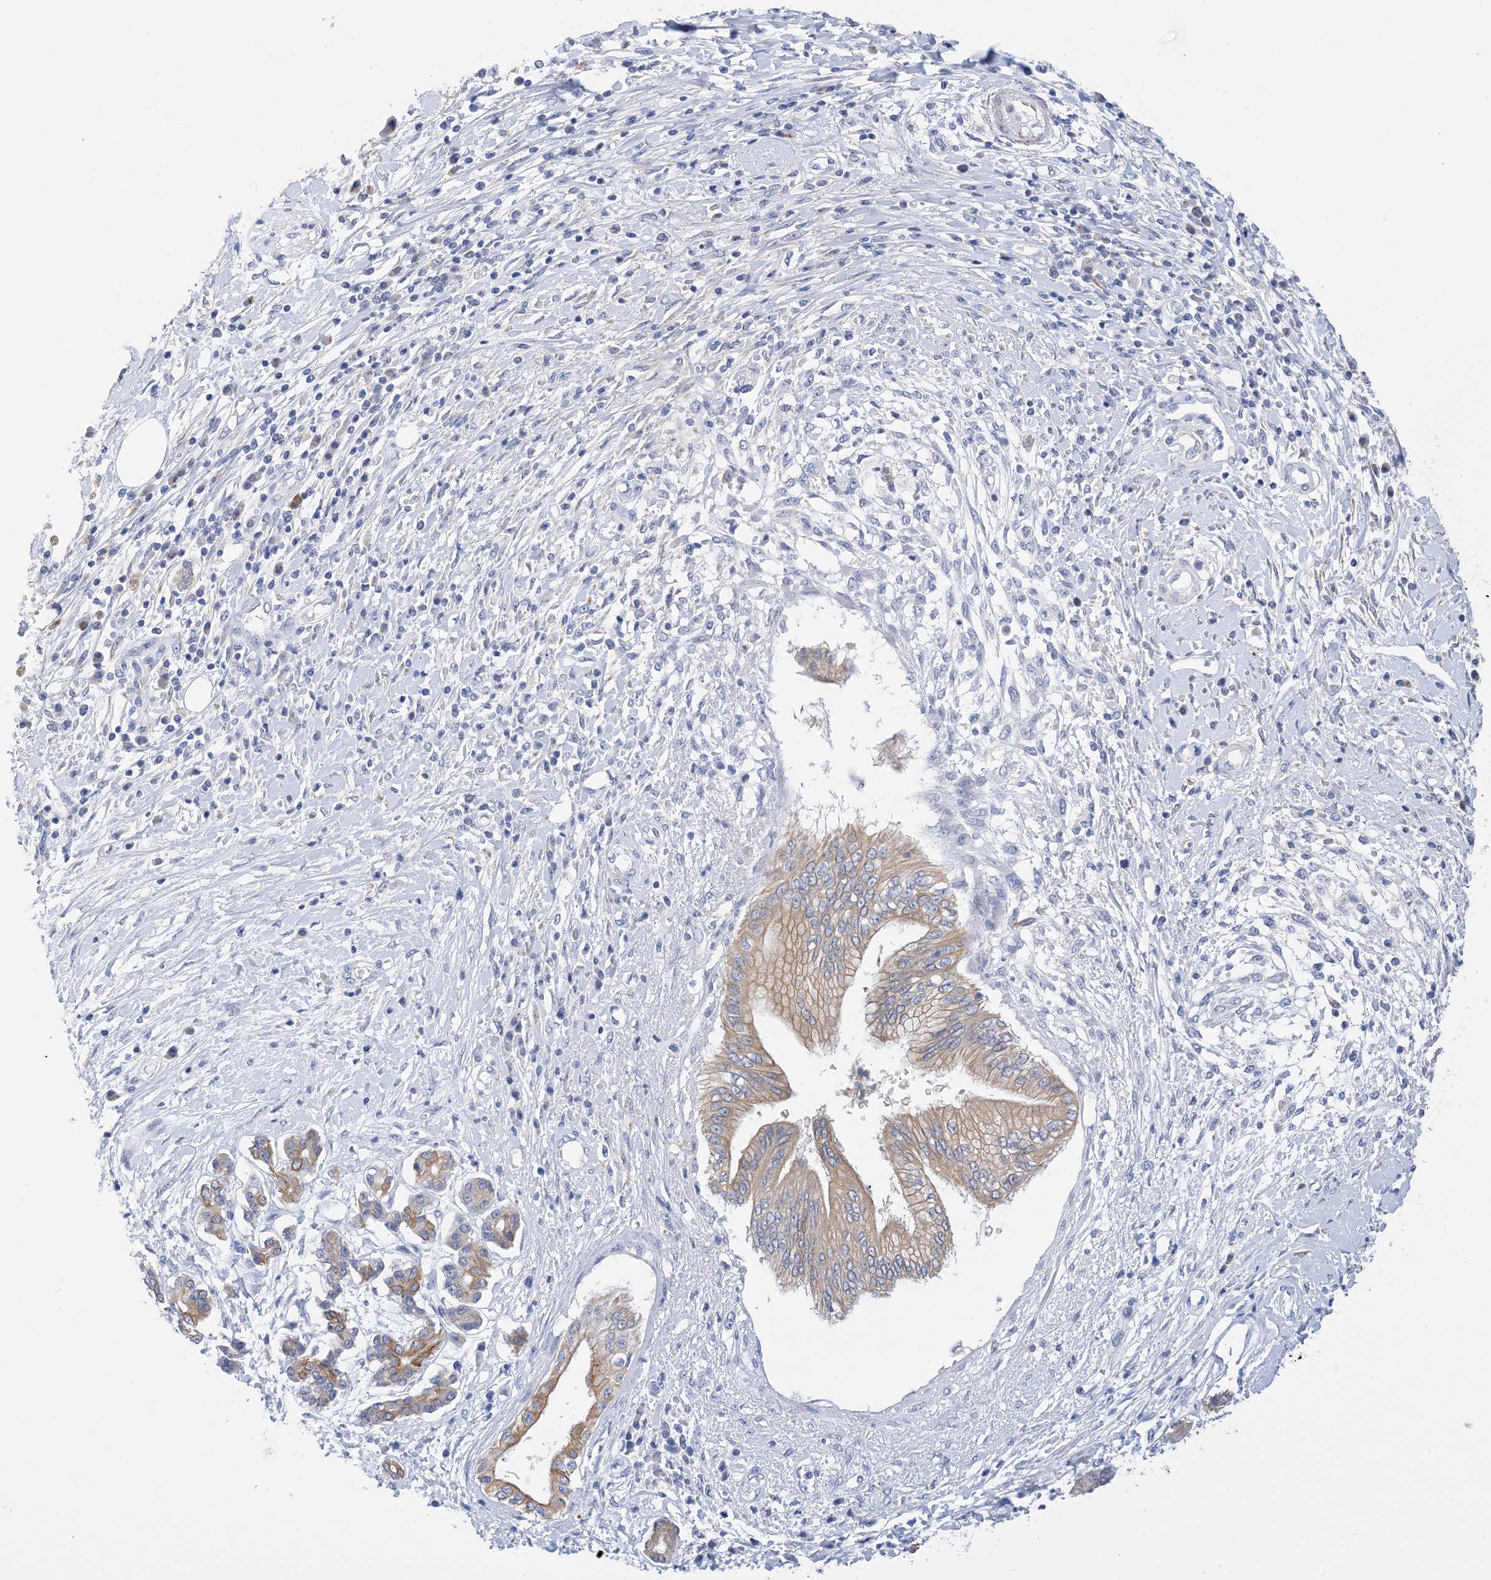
{"staining": {"intensity": "moderate", "quantity": ">75%", "location": "cytoplasmic/membranous"}, "tissue": "pancreatic cancer", "cell_type": "Tumor cells", "image_type": "cancer", "snomed": [{"axis": "morphology", "description": "Adenocarcinoma, NOS"}, {"axis": "topography", "description": "Pancreas"}], "caption": "IHC photomicrograph of human adenocarcinoma (pancreatic) stained for a protein (brown), which demonstrates medium levels of moderate cytoplasmic/membranous staining in approximately >75% of tumor cells.", "gene": "PLK4", "patient": {"sex": "female", "age": 56}}